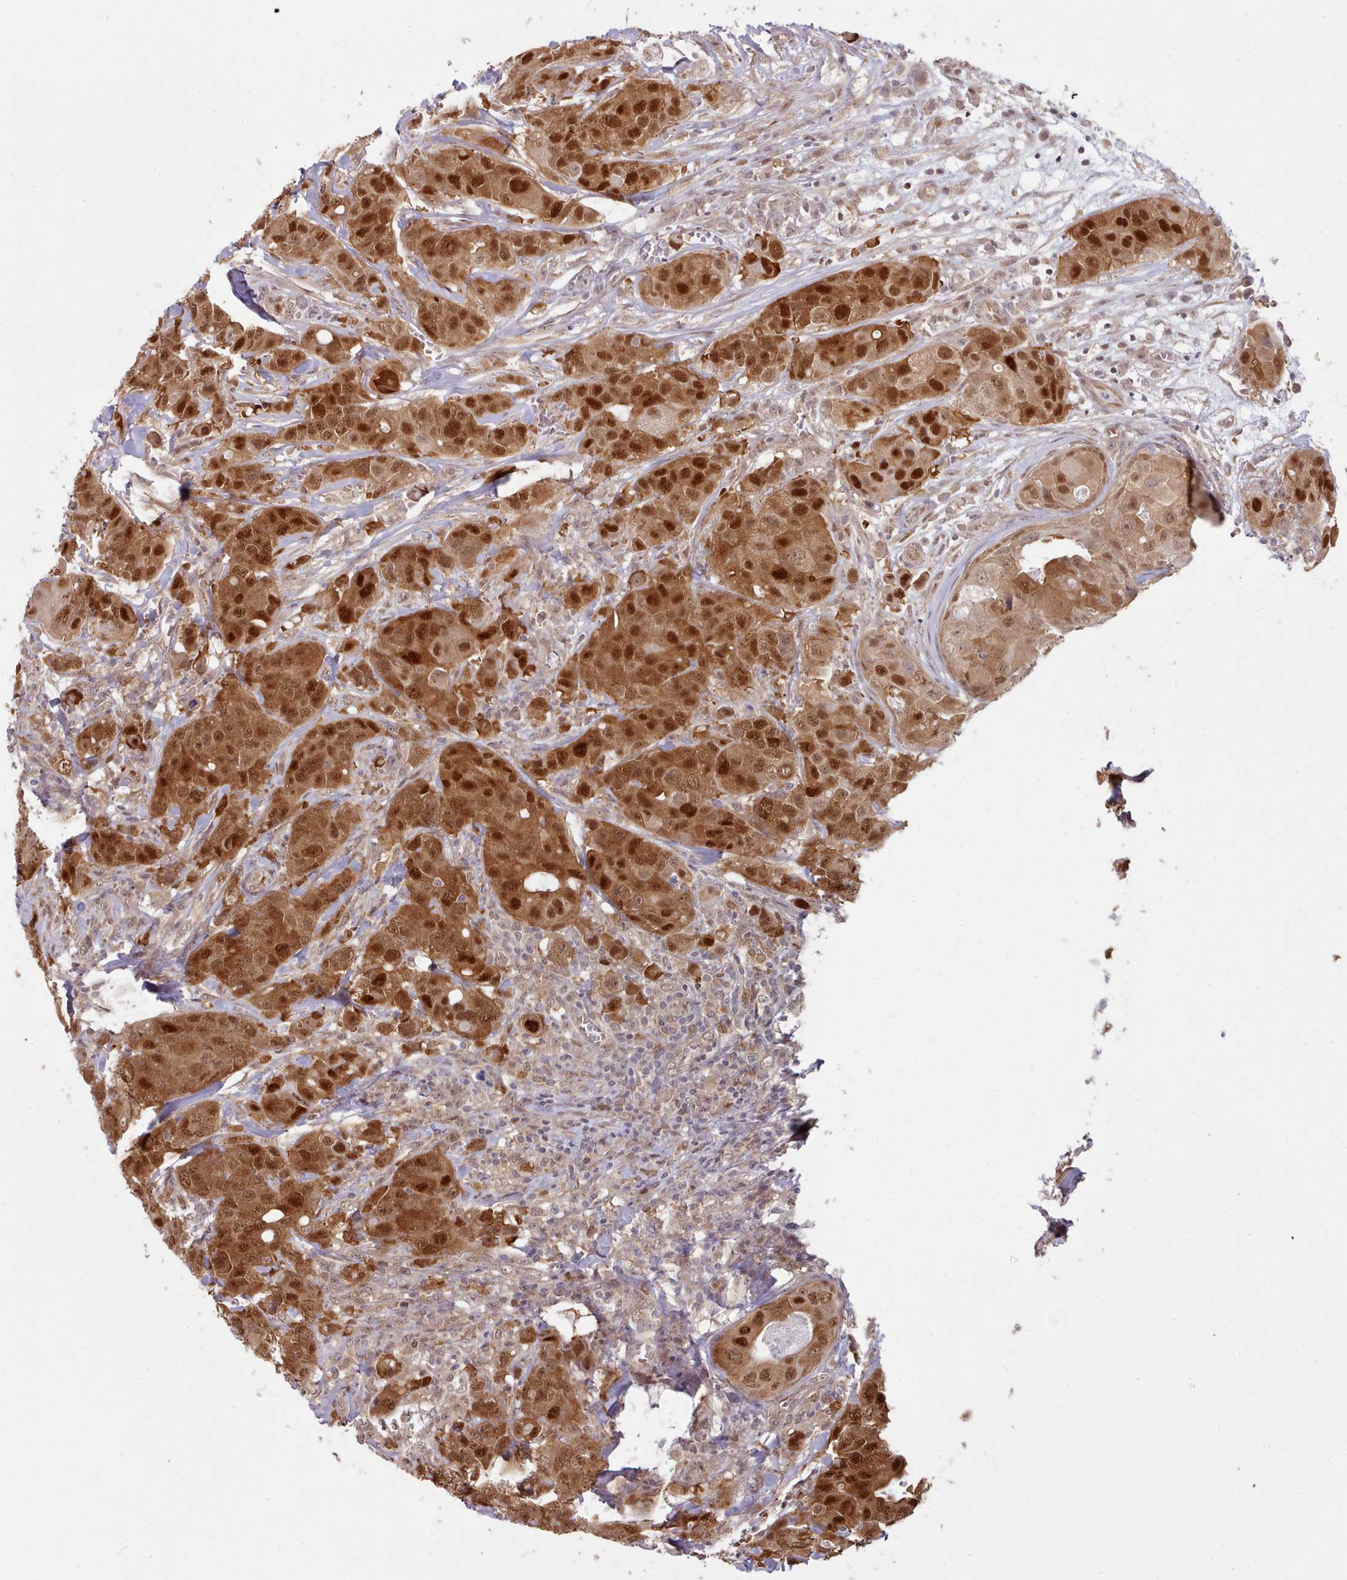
{"staining": {"intensity": "strong", "quantity": ">75%", "location": "cytoplasmic/membranous,nuclear"}, "tissue": "breast cancer", "cell_type": "Tumor cells", "image_type": "cancer", "snomed": [{"axis": "morphology", "description": "Duct carcinoma"}, {"axis": "topography", "description": "Breast"}], "caption": "Tumor cells show high levels of strong cytoplasmic/membranous and nuclear positivity in approximately >75% of cells in human breast cancer.", "gene": "CES3", "patient": {"sex": "female", "age": 43}}